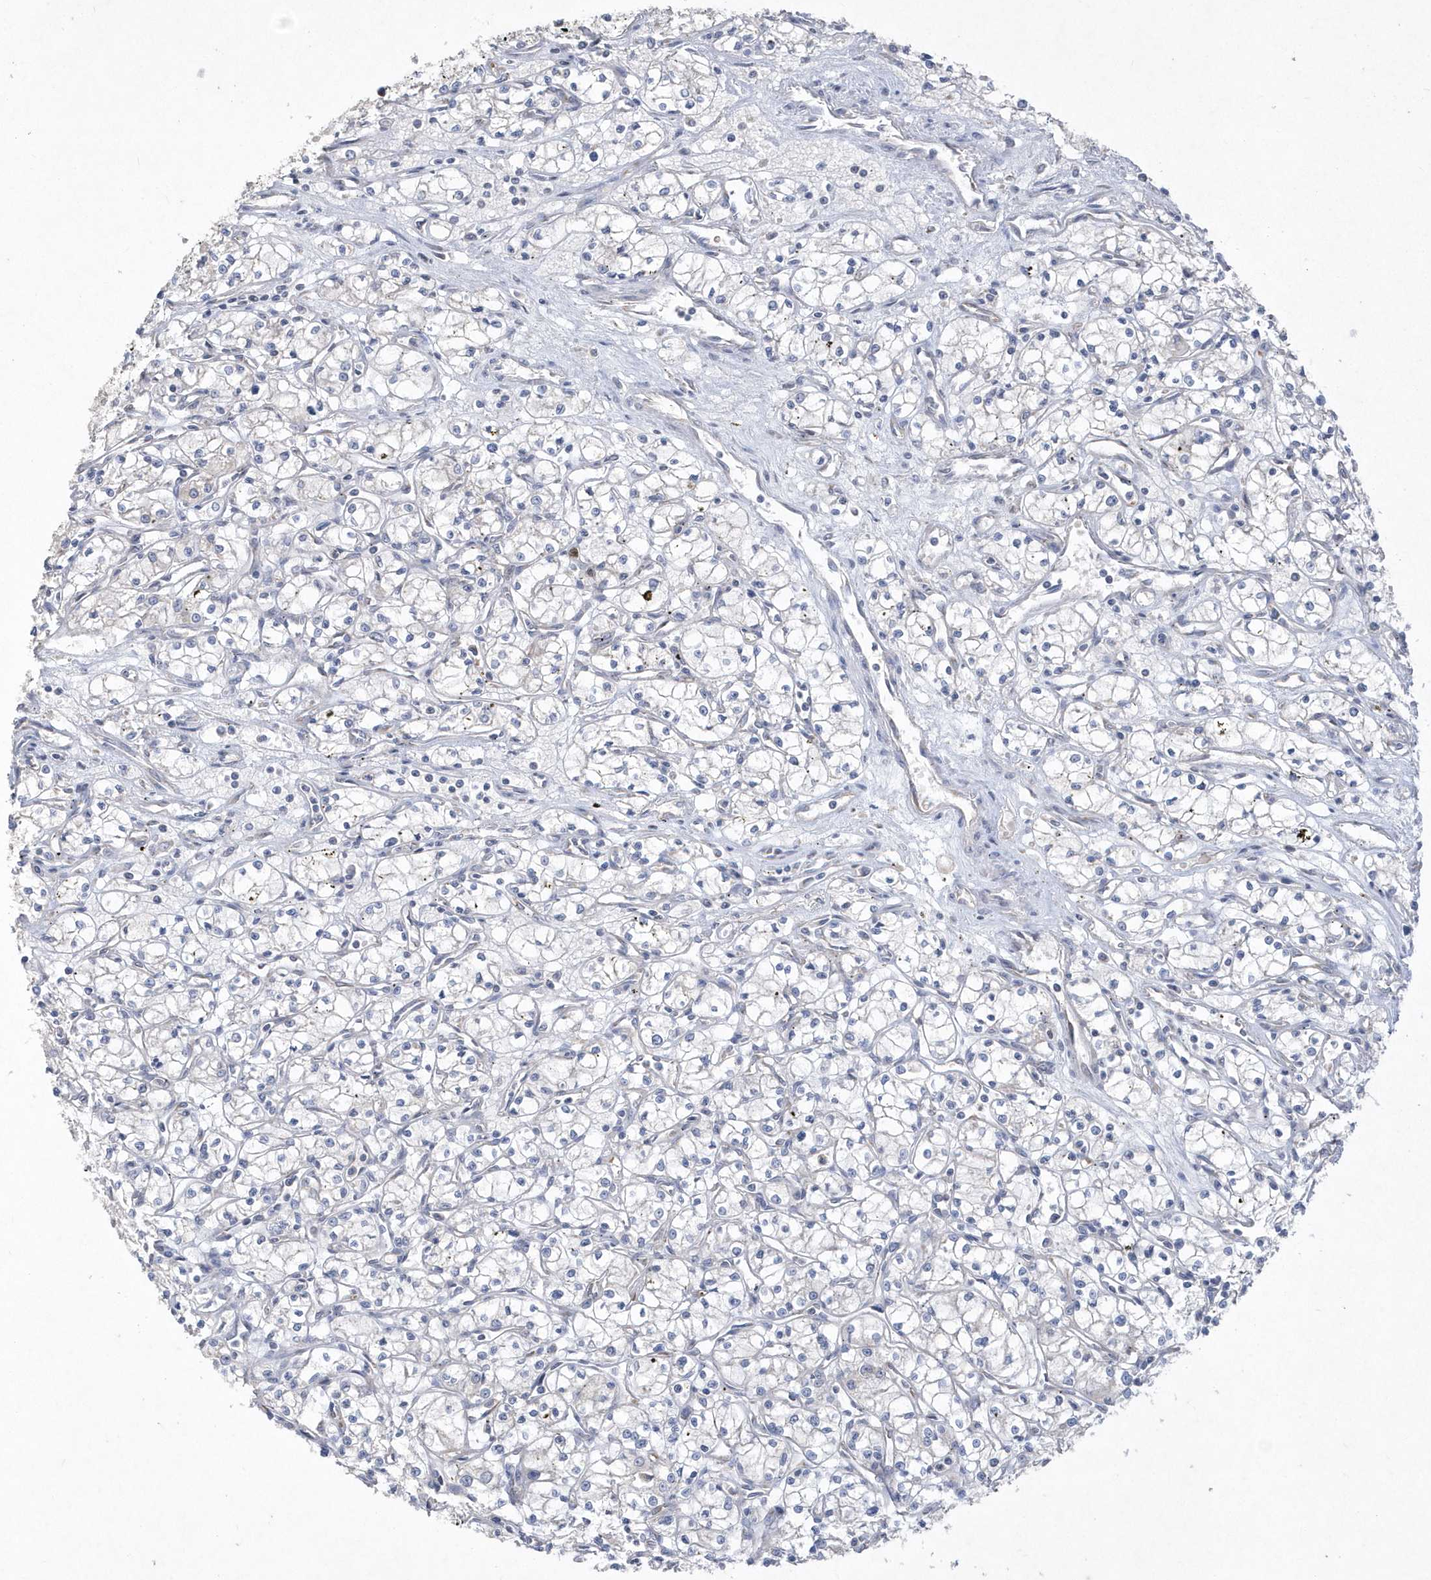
{"staining": {"intensity": "negative", "quantity": "none", "location": "none"}, "tissue": "renal cancer", "cell_type": "Tumor cells", "image_type": "cancer", "snomed": [{"axis": "morphology", "description": "Adenocarcinoma, NOS"}, {"axis": "topography", "description": "Kidney"}], "caption": "The IHC image has no significant staining in tumor cells of renal cancer (adenocarcinoma) tissue.", "gene": "DGAT1", "patient": {"sex": "male", "age": 59}}